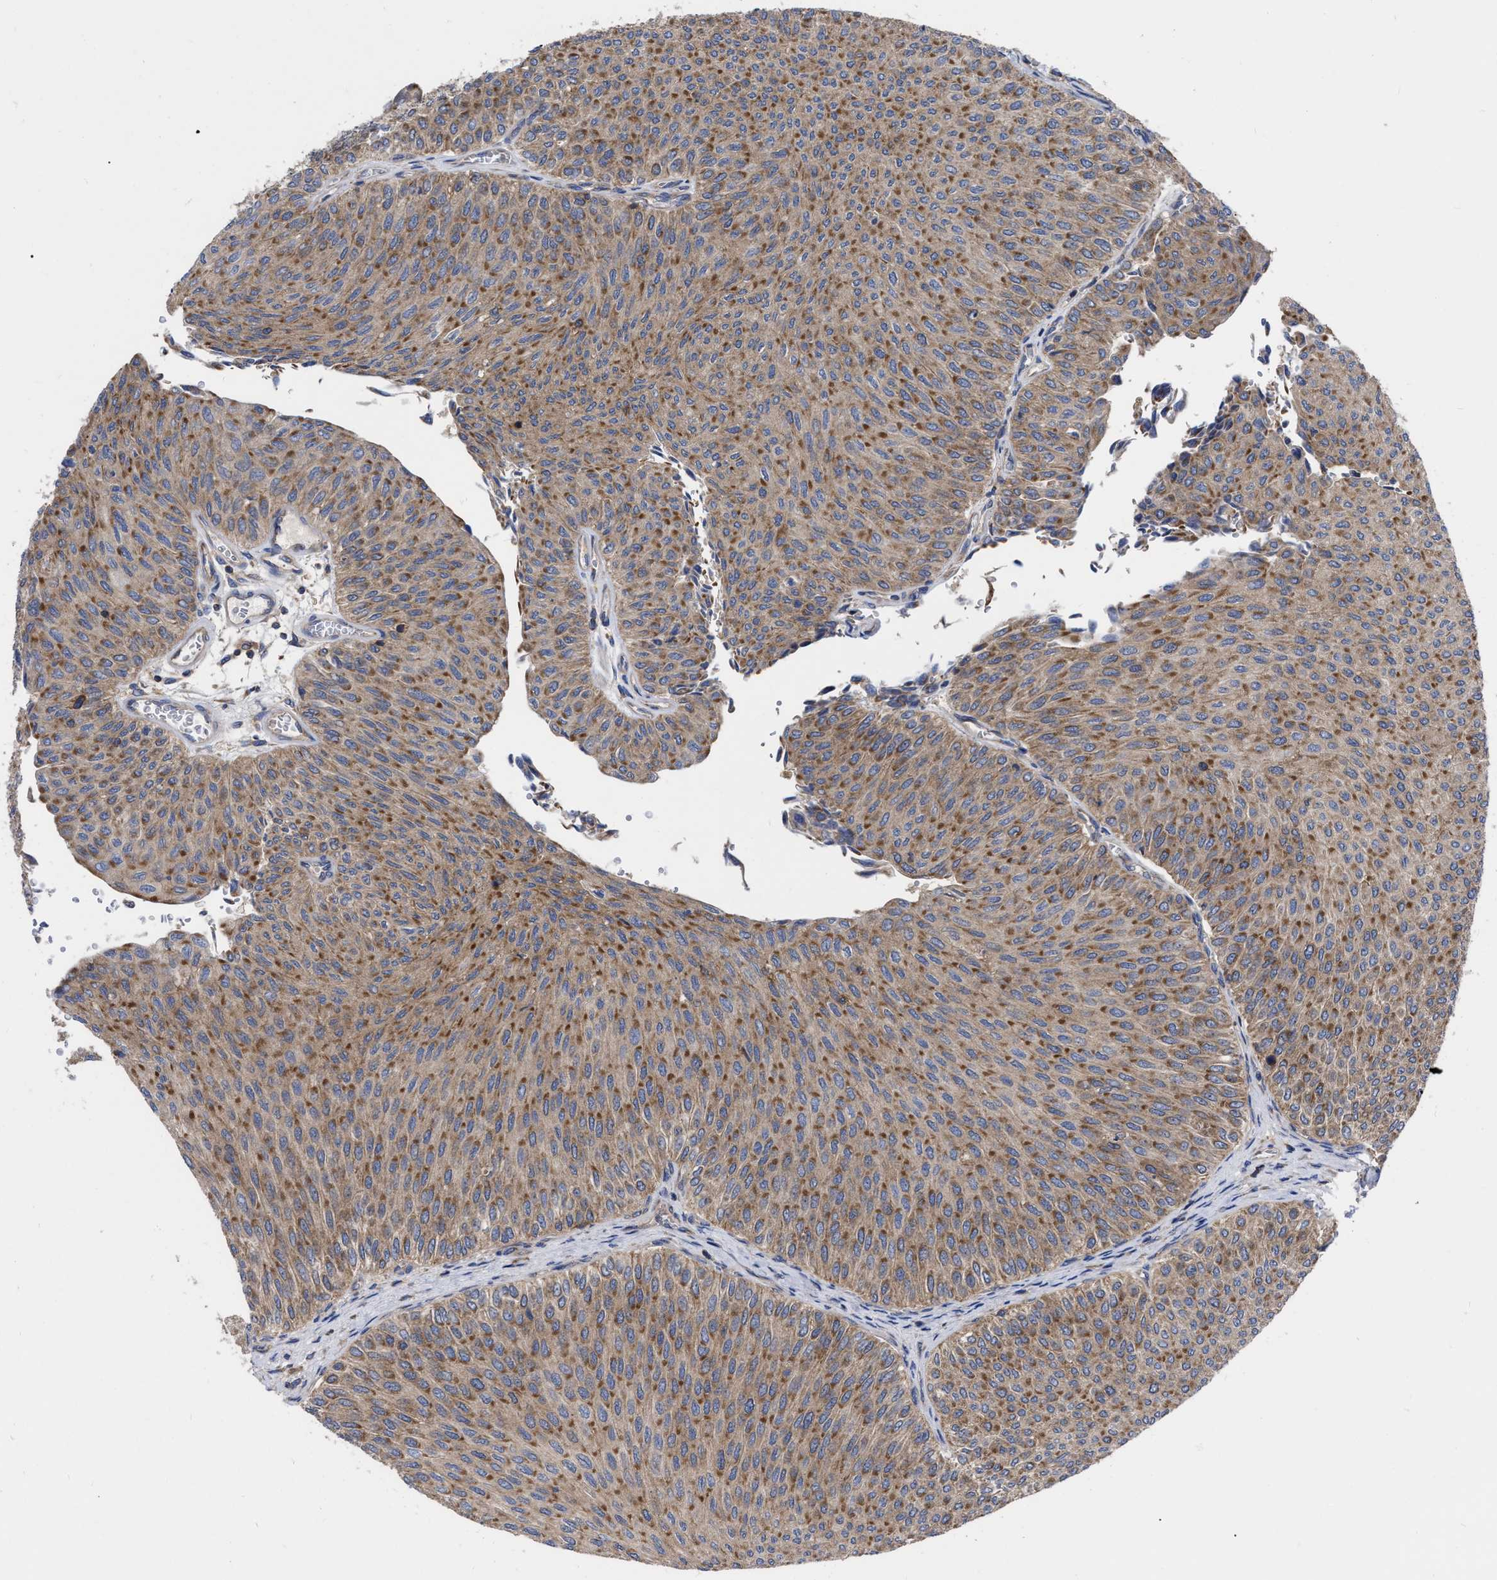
{"staining": {"intensity": "moderate", "quantity": ">75%", "location": "cytoplasmic/membranous"}, "tissue": "urothelial cancer", "cell_type": "Tumor cells", "image_type": "cancer", "snomed": [{"axis": "morphology", "description": "Urothelial carcinoma, Low grade"}, {"axis": "topography", "description": "Urinary bladder"}], "caption": "Brown immunohistochemical staining in human urothelial carcinoma (low-grade) exhibits moderate cytoplasmic/membranous expression in approximately >75% of tumor cells.", "gene": "CDKN2C", "patient": {"sex": "male", "age": 78}}